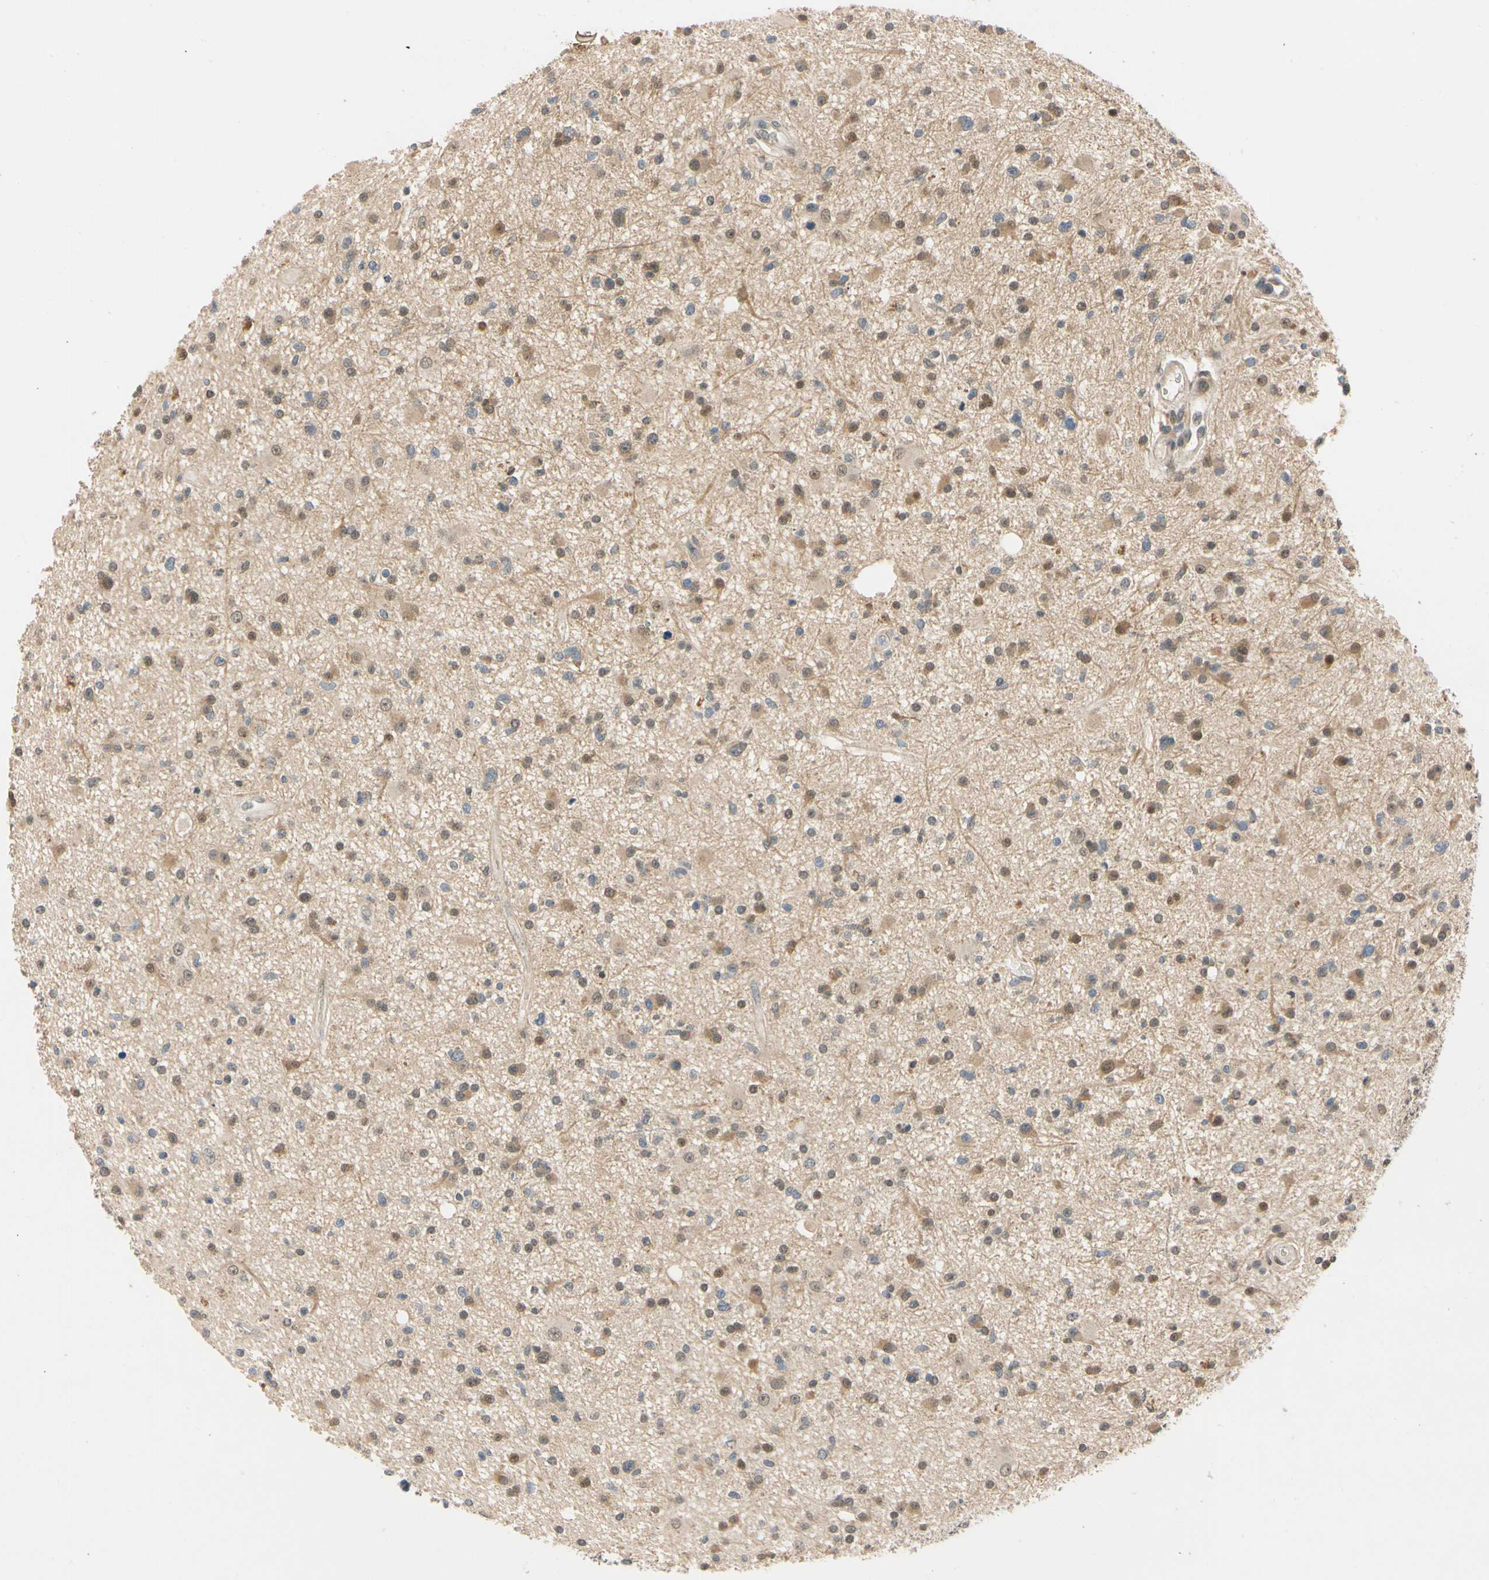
{"staining": {"intensity": "moderate", "quantity": "25%-75%", "location": "cytoplasmic/membranous,nuclear"}, "tissue": "glioma", "cell_type": "Tumor cells", "image_type": "cancer", "snomed": [{"axis": "morphology", "description": "Glioma, malignant, High grade"}, {"axis": "topography", "description": "Brain"}], "caption": "DAB (3,3'-diaminobenzidine) immunohistochemical staining of glioma demonstrates moderate cytoplasmic/membranous and nuclear protein staining in about 25%-75% of tumor cells. The staining was performed using DAB (3,3'-diaminobenzidine), with brown indicating positive protein expression. Nuclei are stained blue with hematoxylin.", "gene": "RIOX2", "patient": {"sex": "male", "age": 33}}